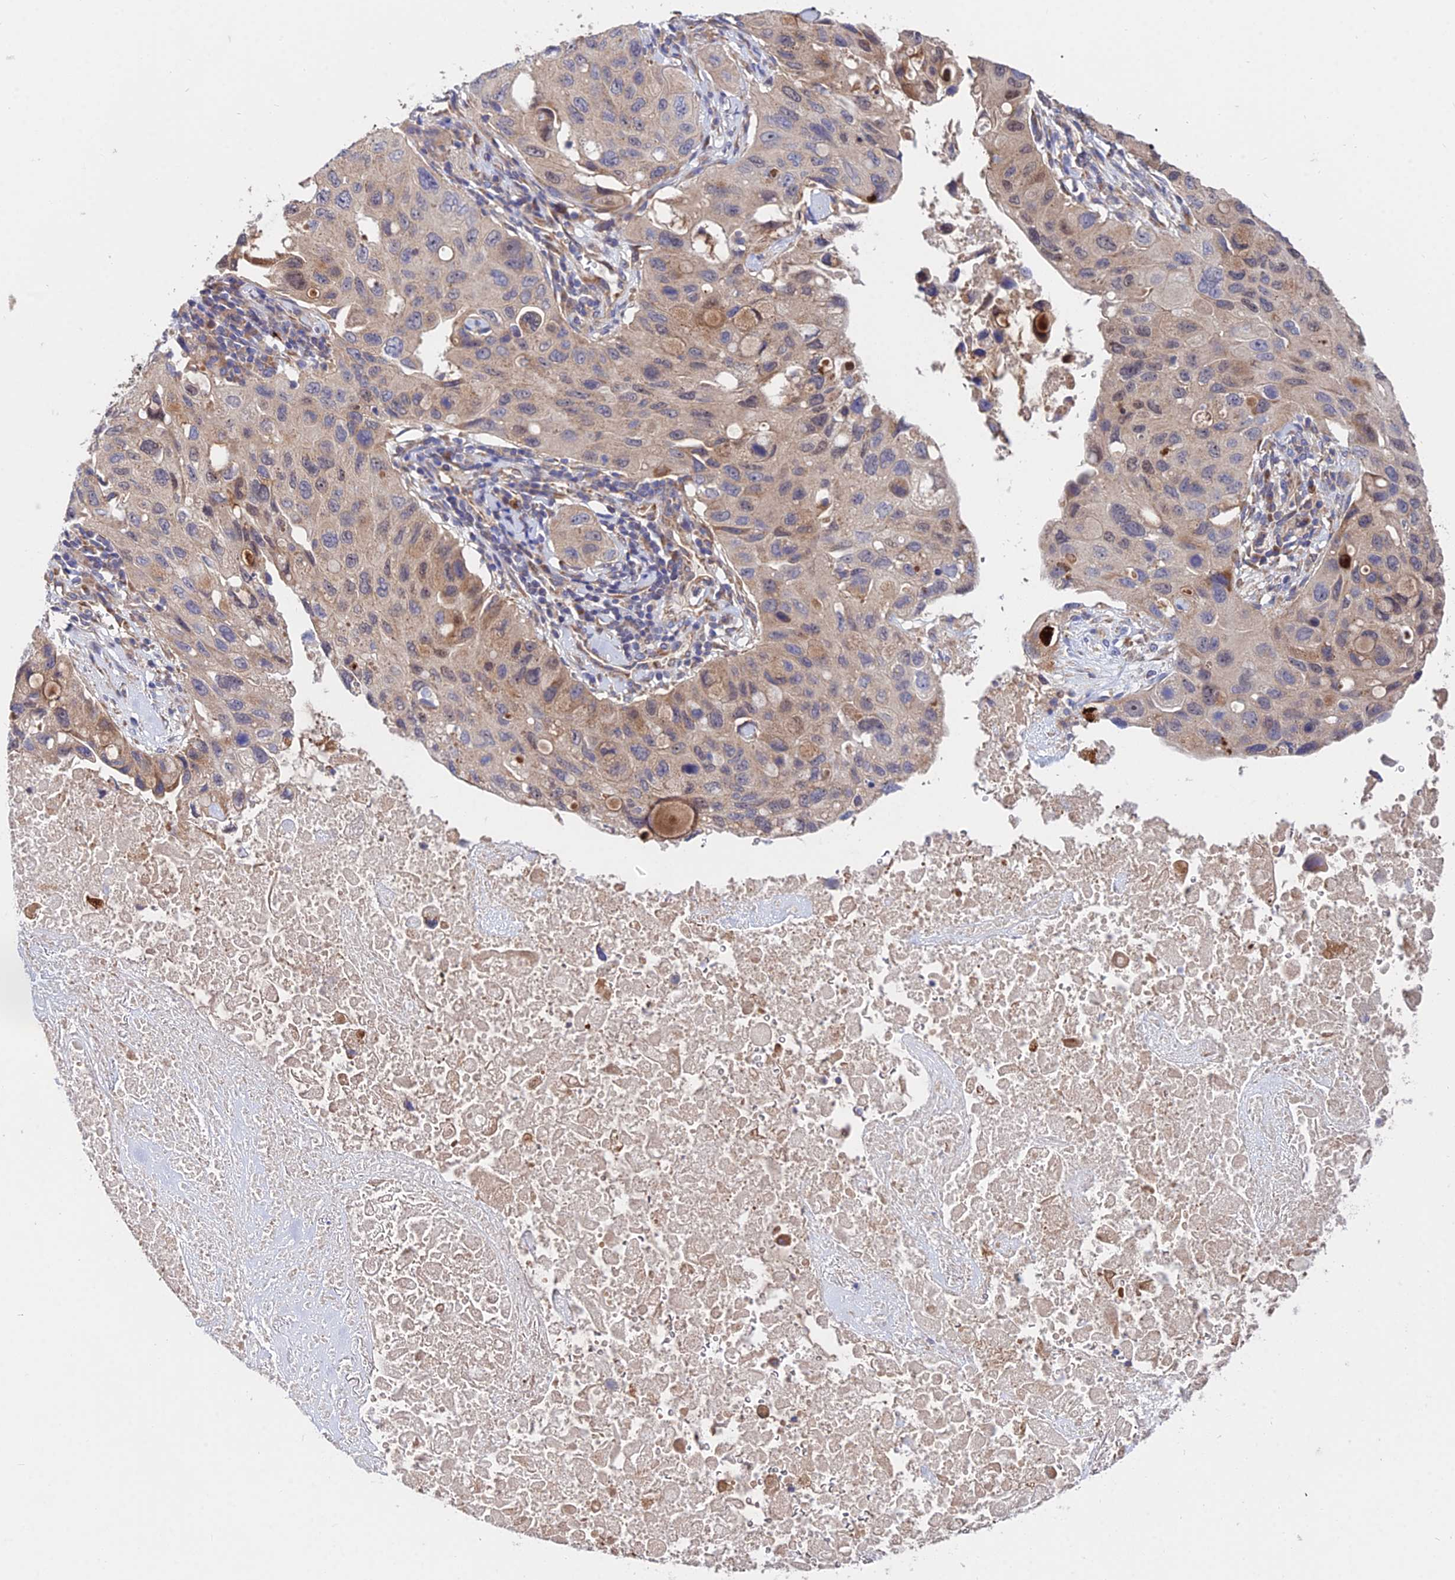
{"staining": {"intensity": "weak", "quantity": "25%-75%", "location": "cytoplasmic/membranous"}, "tissue": "lung cancer", "cell_type": "Tumor cells", "image_type": "cancer", "snomed": [{"axis": "morphology", "description": "Squamous cell carcinoma, NOS"}, {"axis": "topography", "description": "Lung"}], "caption": "IHC of human lung squamous cell carcinoma shows low levels of weak cytoplasmic/membranous positivity in approximately 25%-75% of tumor cells.", "gene": "CDC37L1", "patient": {"sex": "female", "age": 73}}